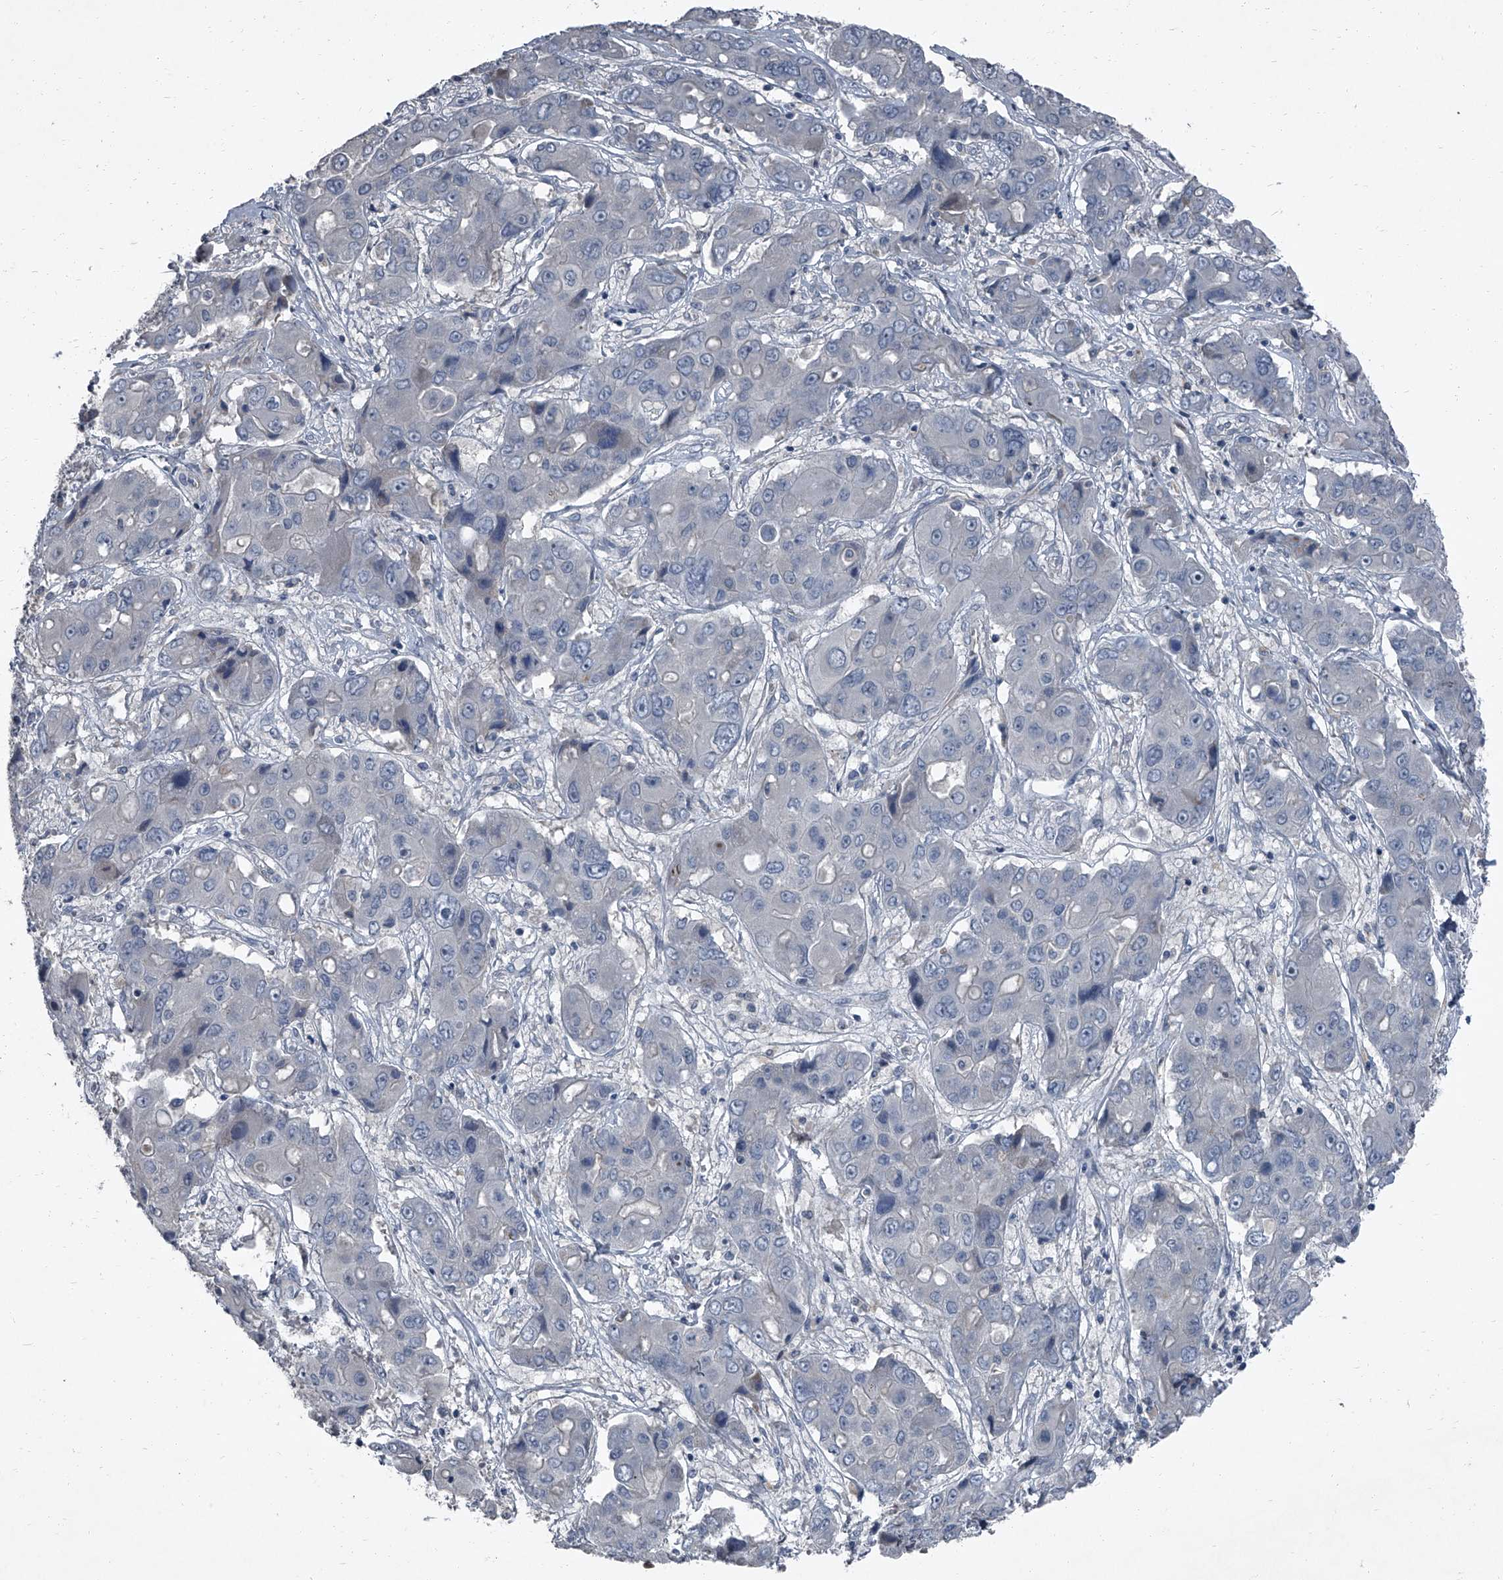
{"staining": {"intensity": "negative", "quantity": "none", "location": "none"}, "tissue": "liver cancer", "cell_type": "Tumor cells", "image_type": "cancer", "snomed": [{"axis": "morphology", "description": "Cholangiocarcinoma"}, {"axis": "topography", "description": "Liver"}], "caption": "Immunohistochemical staining of cholangiocarcinoma (liver) exhibits no significant staining in tumor cells. (DAB immunohistochemistry (IHC), high magnification).", "gene": "HEPHL1", "patient": {"sex": "male", "age": 67}}